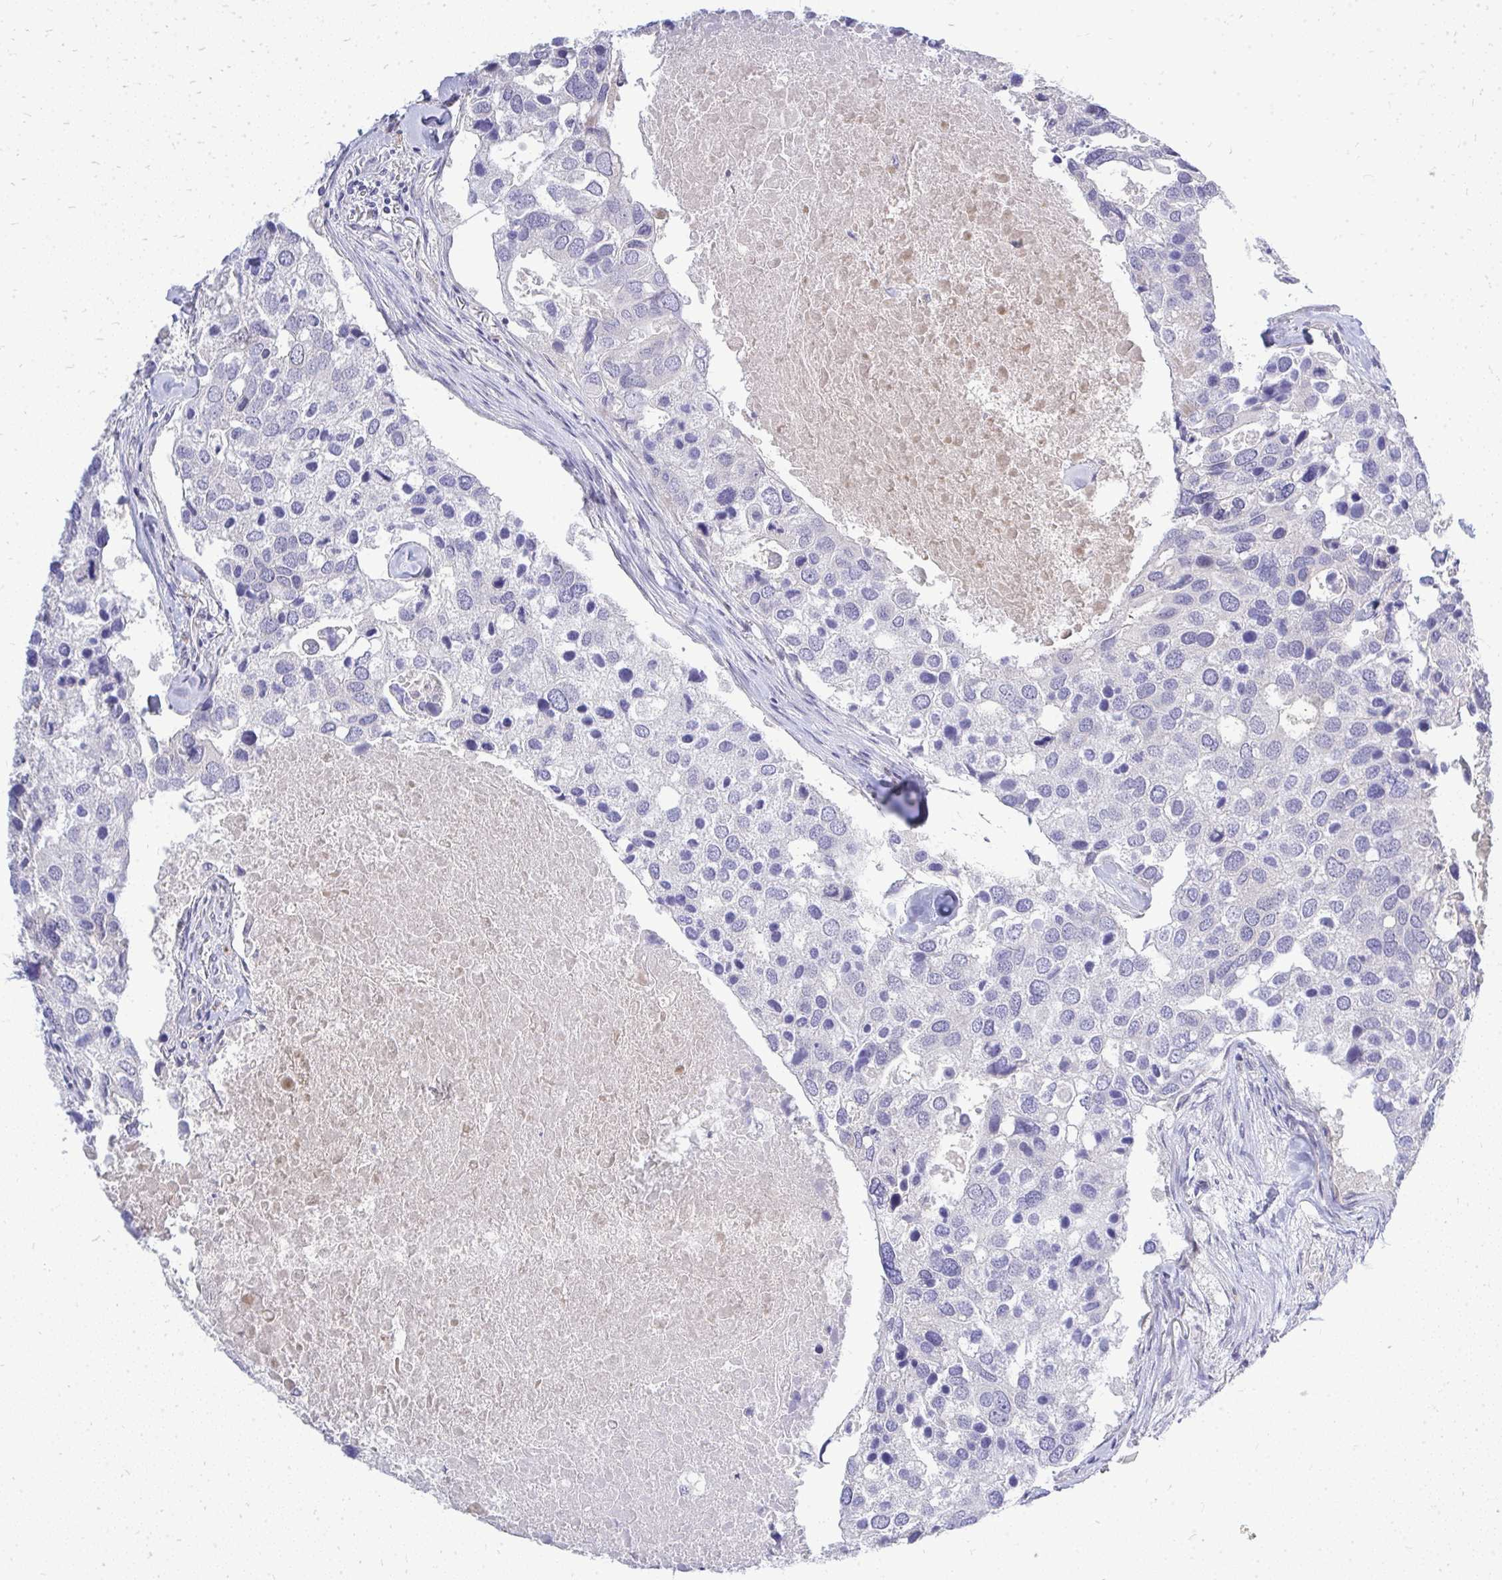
{"staining": {"intensity": "negative", "quantity": "none", "location": "none"}, "tissue": "breast cancer", "cell_type": "Tumor cells", "image_type": "cancer", "snomed": [{"axis": "morphology", "description": "Duct carcinoma"}, {"axis": "topography", "description": "Breast"}], "caption": "High magnification brightfield microscopy of breast intraductal carcinoma stained with DAB (3,3'-diaminobenzidine) (brown) and counterstained with hematoxylin (blue): tumor cells show no significant expression. Nuclei are stained in blue.", "gene": "OR8D1", "patient": {"sex": "female", "age": 83}}